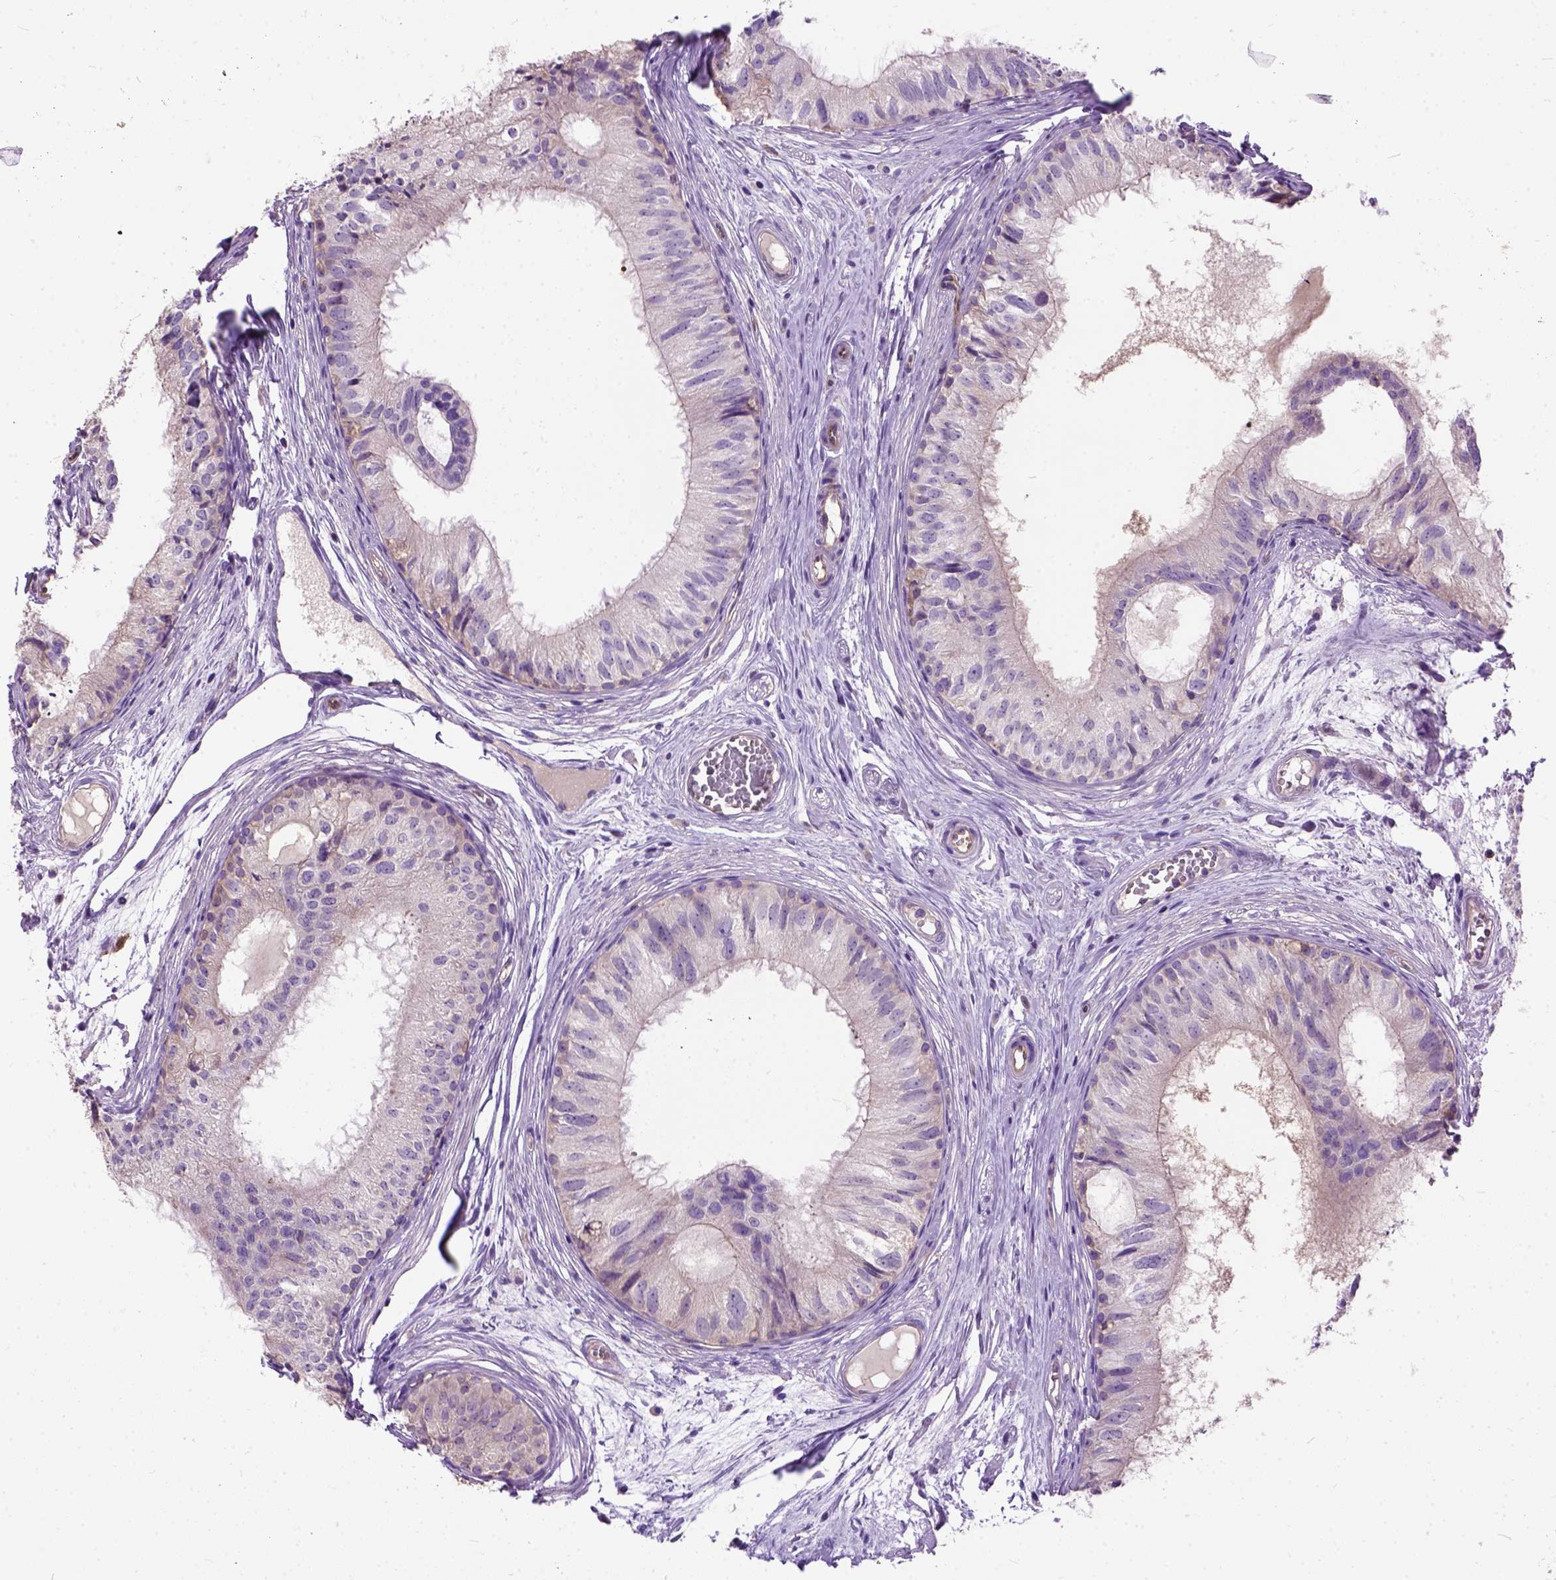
{"staining": {"intensity": "negative", "quantity": "none", "location": "none"}, "tissue": "epididymis", "cell_type": "Glandular cells", "image_type": "normal", "snomed": [{"axis": "morphology", "description": "Normal tissue, NOS"}, {"axis": "topography", "description": "Epididymis"}], "caption": "Glandular cells show no significant positivity in normal epididymis. The staining is performed using DAB brown chromogen with nuclei counter-stained in using hematoxylin.", "gene": "SEMA4F", "patient": {"sex": "male", "age": 25}}